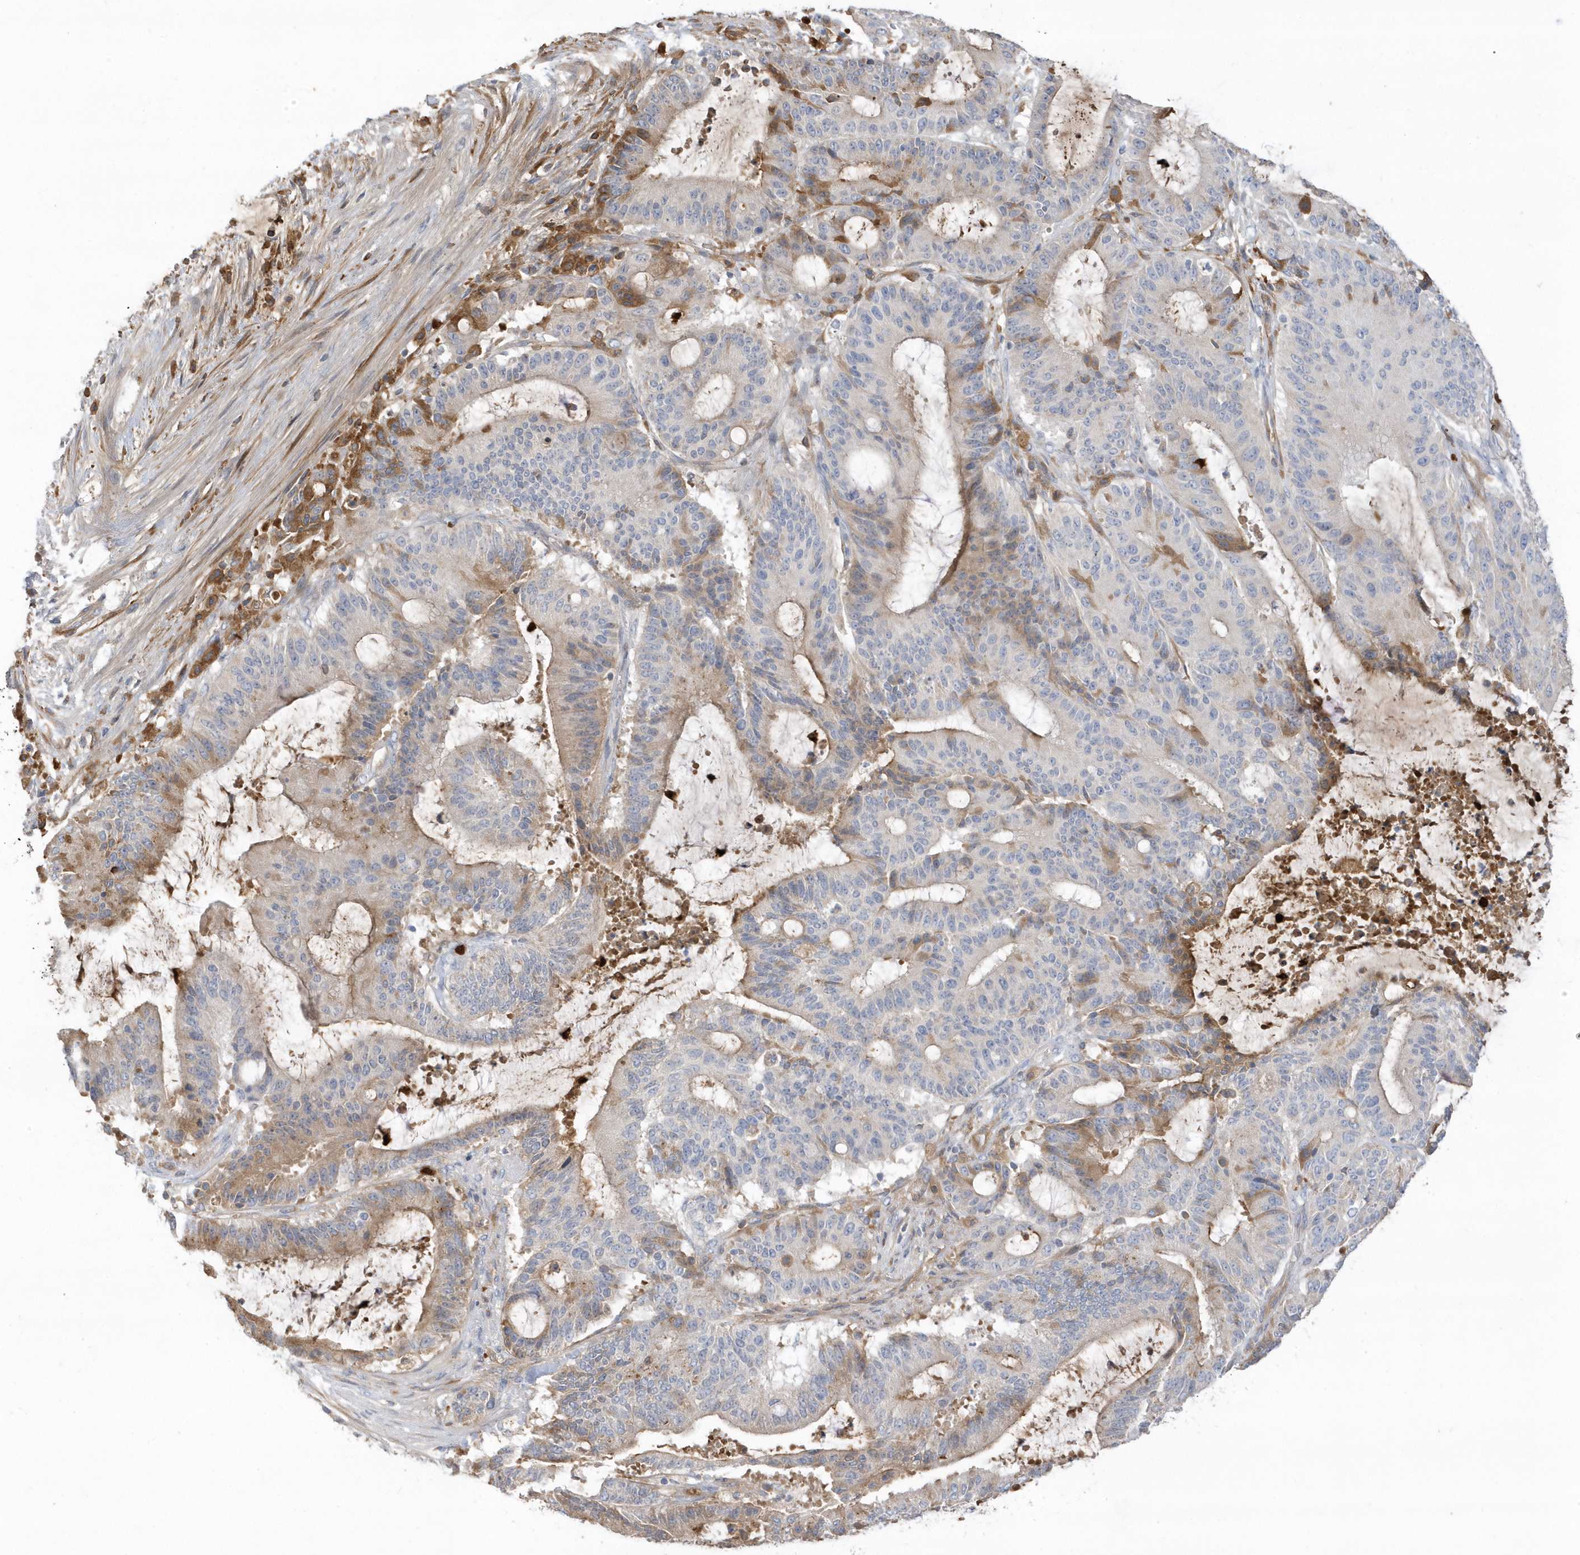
{"staining": {"intensity": "moderate", "quantity": "<25%", "location": "cytoplasmic/membranous"}, "tissue": "liver cancer", "cell_type": "Tumor cells", "image_type": "cancer", "snomed": [{"axis": "morphology", "description": "Normal tissue, NOS"}, {"axis": "morphology", "description": "Cholangiocarcinoma"}, {"axis": "topography", "description": "Liver"}, {"axis": "topography", "description": "Peripheral nerve tissue"}], "caption": "High-magnification brightfield microscopy of cholangiocarcinoma (liver) stained with DAB (brown) and counterstained with hematoxylin (blue). tumor cells exhibit moderate cytoplasmic/membranous staining is seen in about<25% of cells.", "gene": "DPP9", "patient": {"sex": "female", "age": 73}}